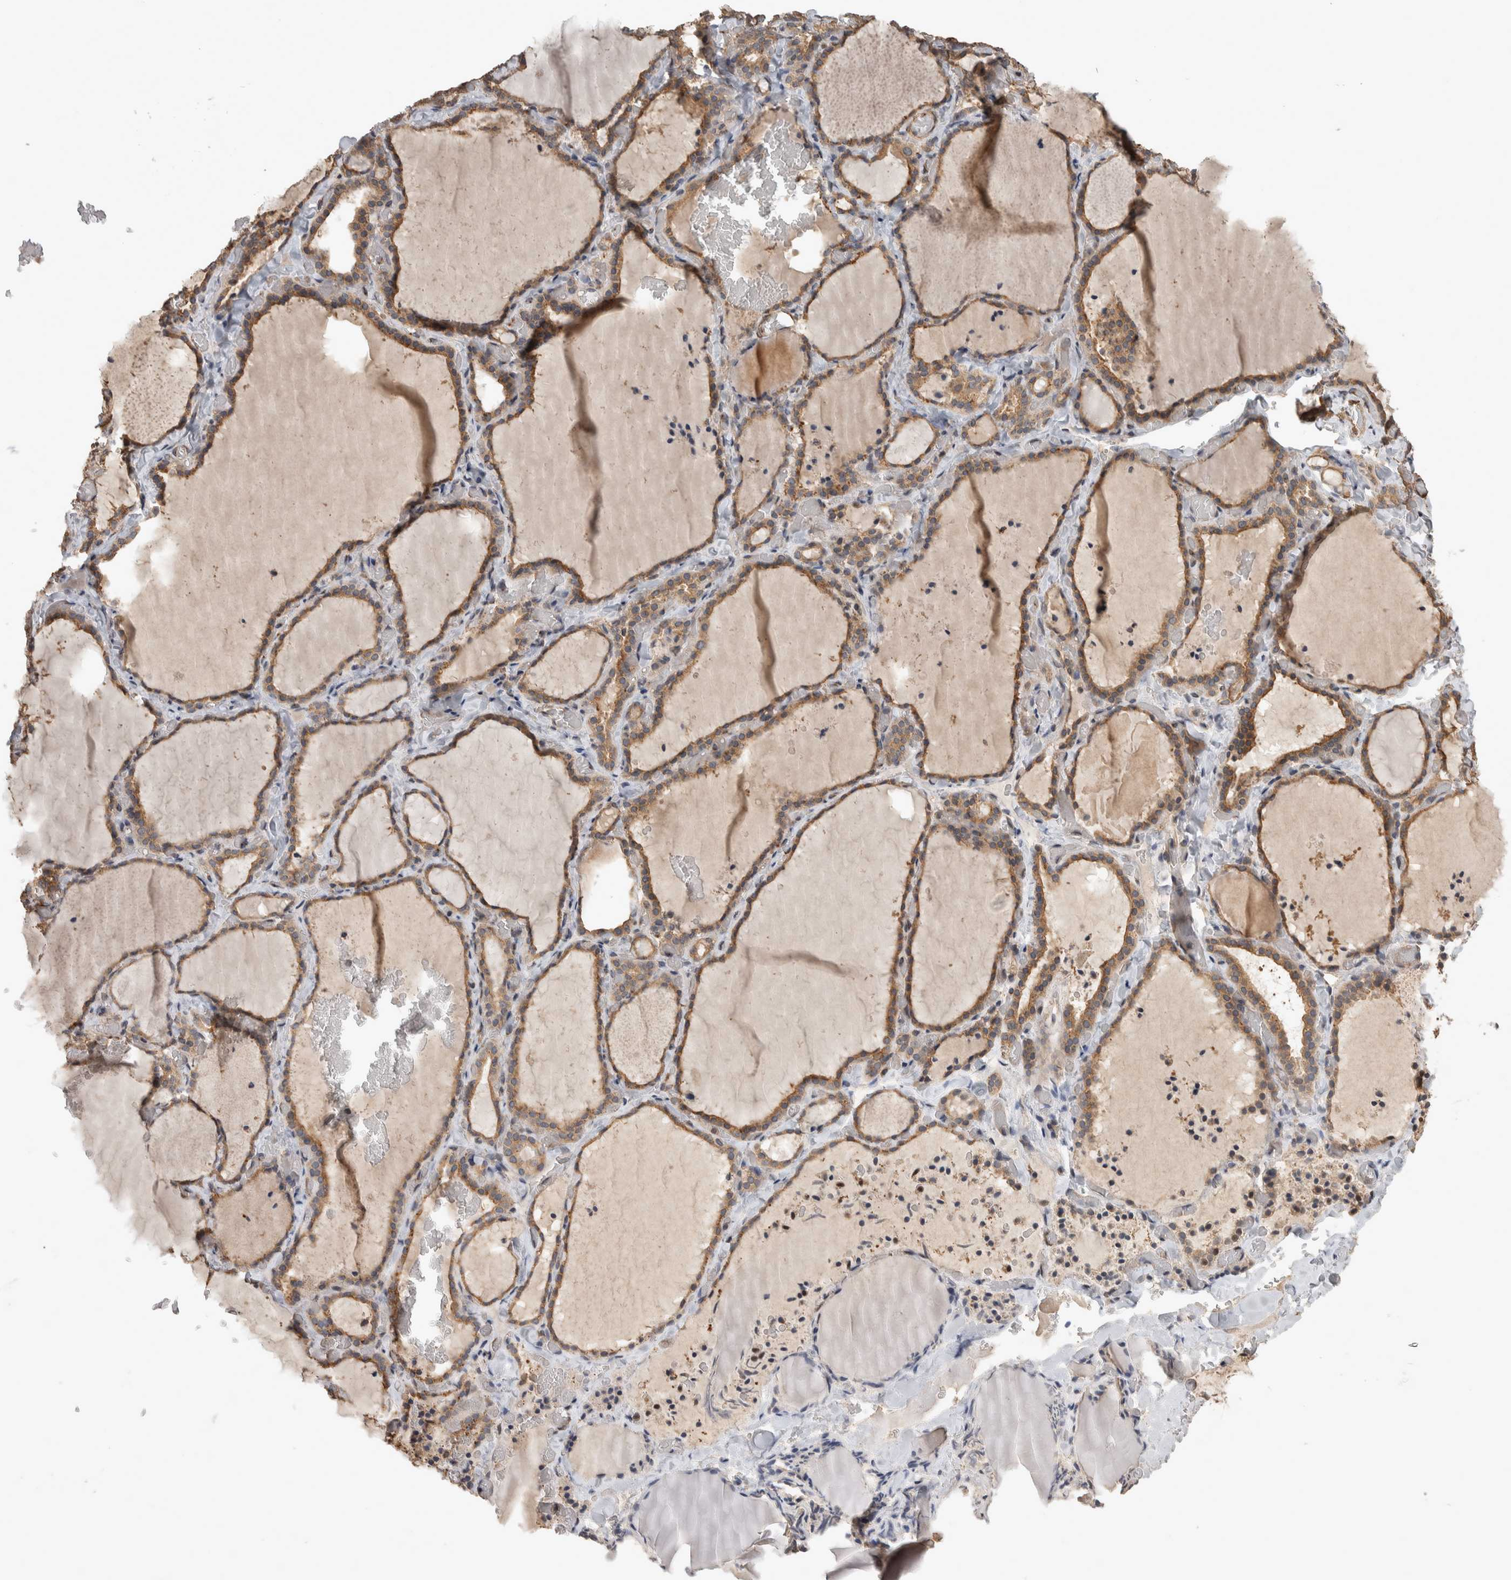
{"staining": {"intensity": "moderate", "quantity": ">75%", "location": "cytoplasmic/membranous"}, "tissue": "thyroid gland", "cell_type": "Glandular cells", "image_type": "normal", "snomed": [{"axis": "morphology", "description": "Normal tissue, NOS"}, {"axis": "topography", "description": "Thyroid gland"}], "caption": "Immunohistochemical staining of normal human thyroid gland exhibits >75% levels of moderate cytoplasmic/membranous protein expression in approximately >75% of glandular cells. (DAB IHC, brown staining for protein, blue staining for nuclei).", "gene": "IFRD1", "patient": {"sex": "female", "age": 22}}